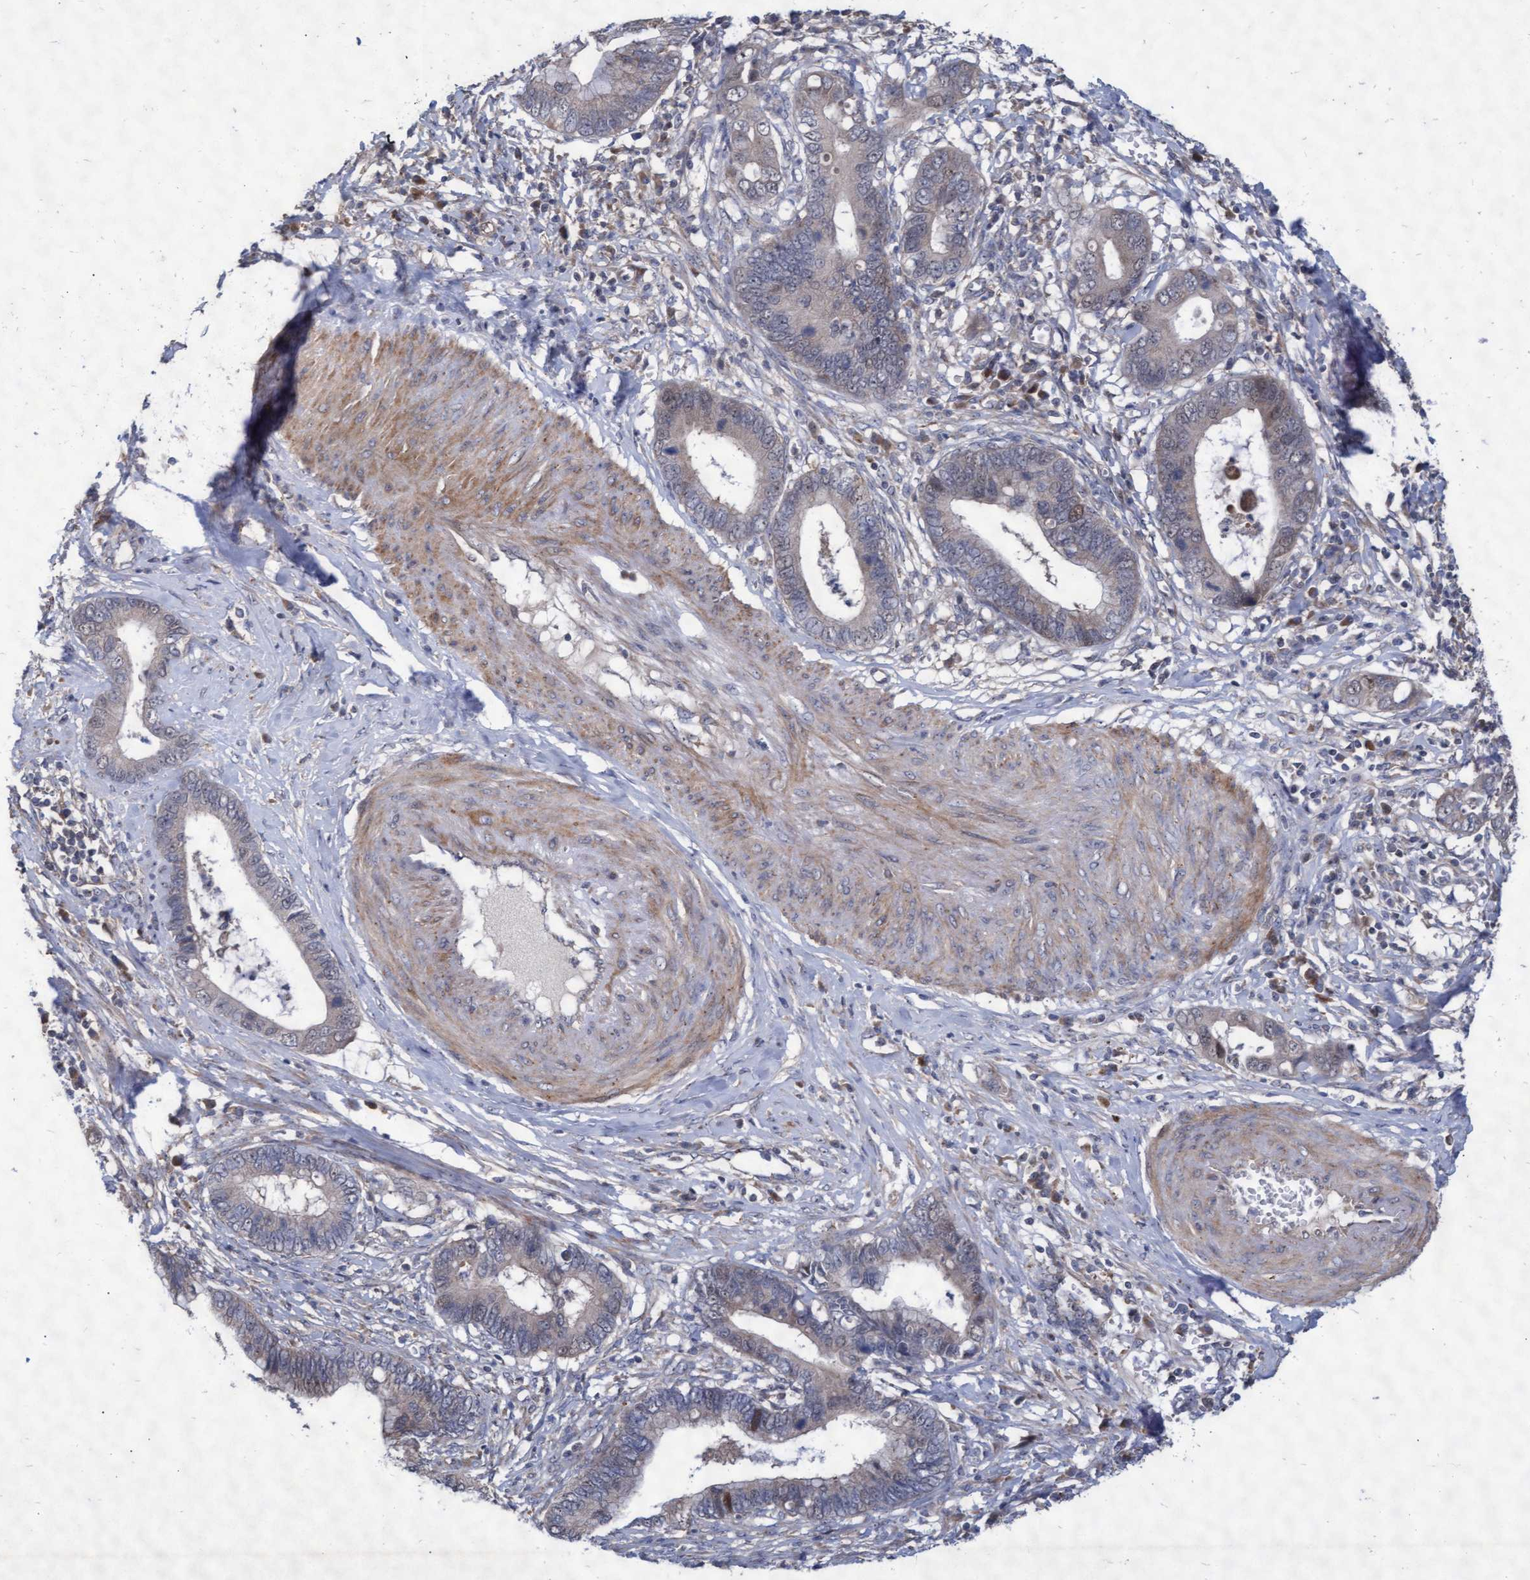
{"staining": {"intensity": "negative", "quantity": "none", "location": "none"}, "tissue": "cervical cancer", "cell_type": "Tumor cells", "image_type": "cancer", "snomed": [{"axis": "morphology", "description": "Adenocarcinoma, NOS"}, {"axis": "topography", "description": "Cervix"}], "caption": "A high-resolution micrograph shows IHC staining of adenocarcinoma (cervical), which exhibits no significant staining in tumor cells. Brightfield microscopy of immunohistochemistry stained with DAB (3,3'-diaminobenzidine) (brown) and hematoxylin (blue), captured at high magnification.", "gene": "ABCF2", "patient": {"sex": "female", "age": 44}}